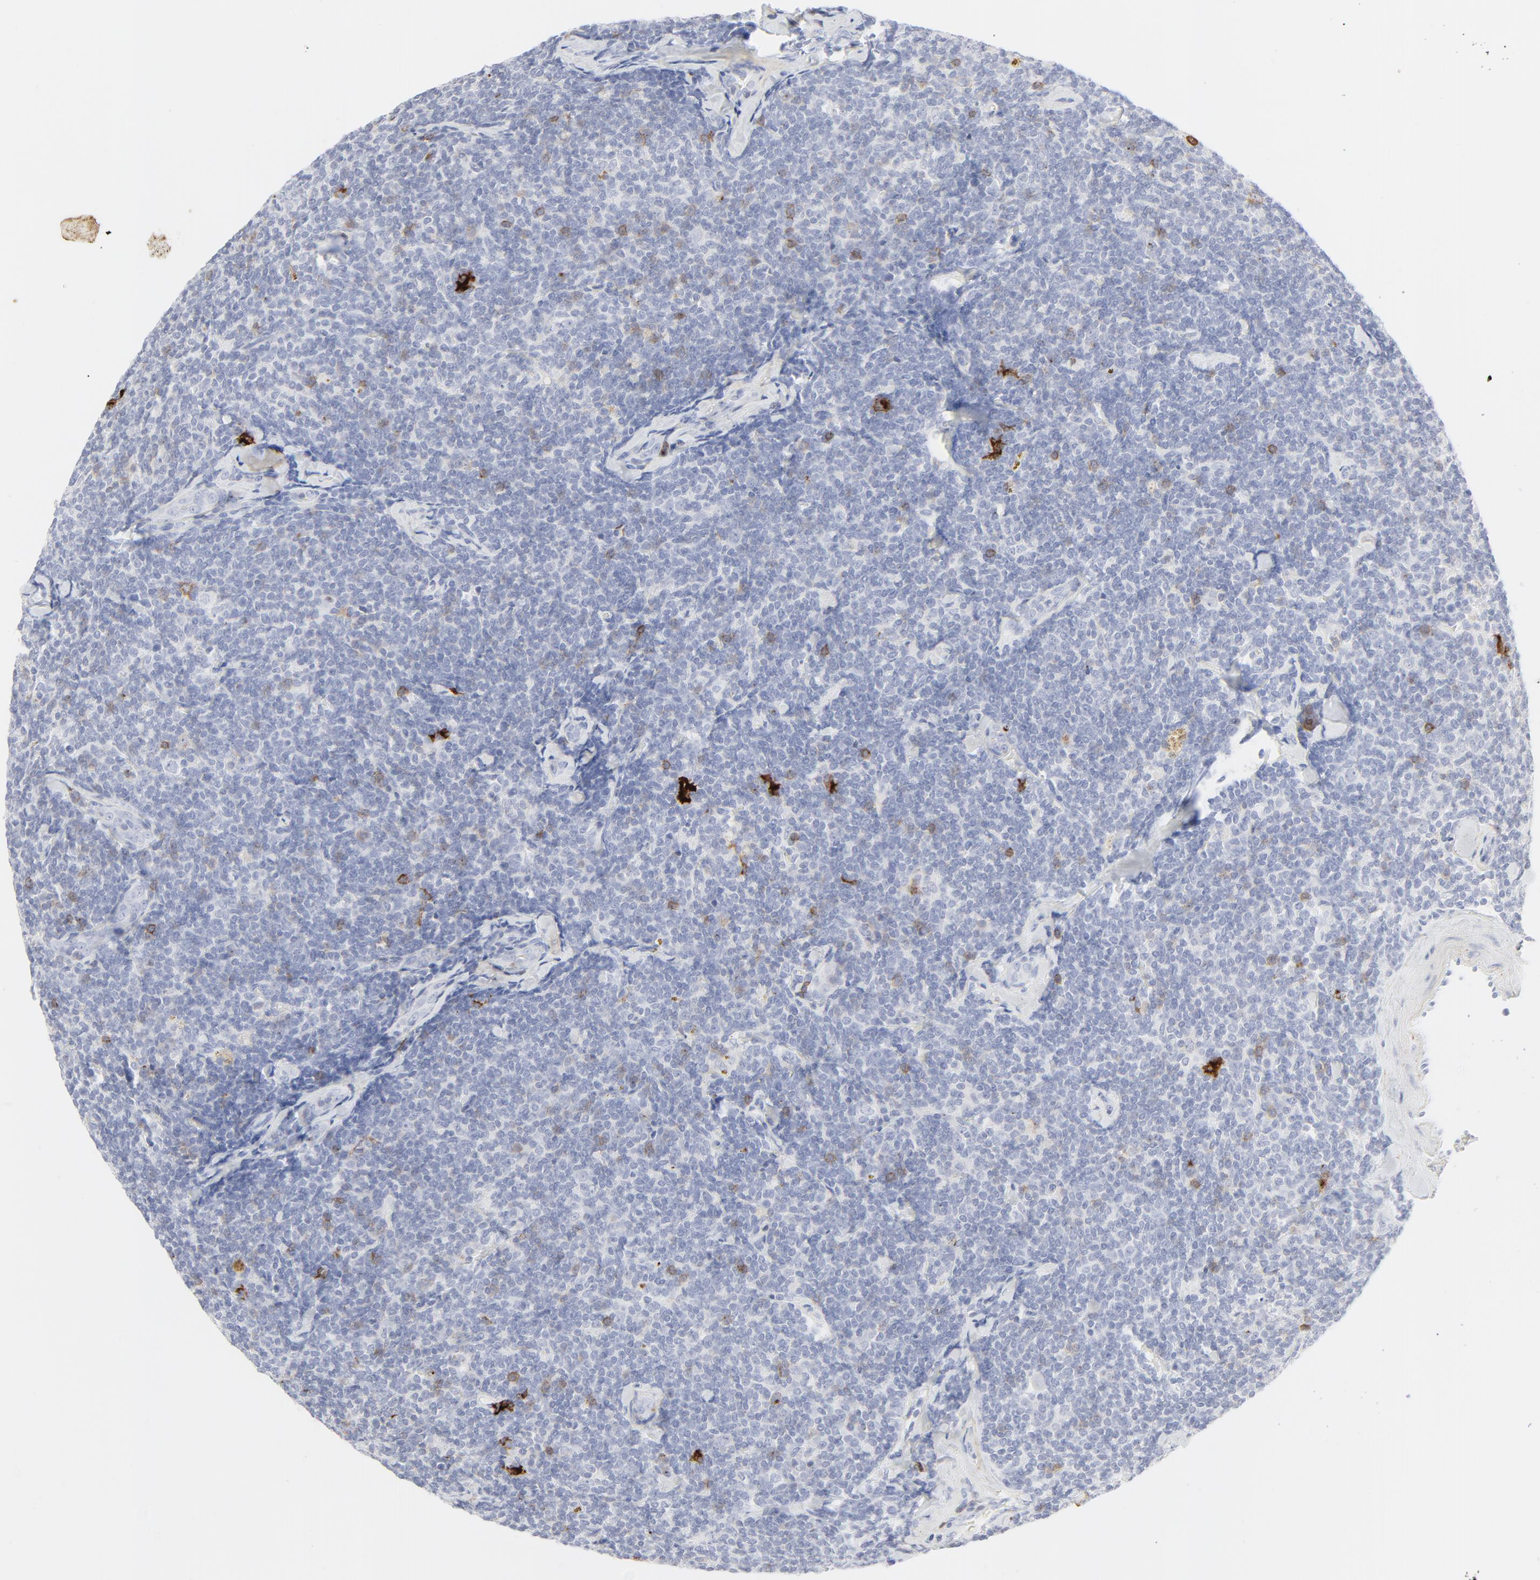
{"staining": {"intensity": "moderate", "quantity": "<25%", "location": "cytoplasmic/membranous"}, "tissue": "lymphoma", "cell_type": "Tumor cells", "image_type": "cancer", "snomed": [{"axis": "morphology", "description": "Malignant lymphoma, non-Hodgkin's type, Low grade"}, {"axis": "topography", "description": "Lymph node"}], "caption": "The immunohistochemical stain shows moderate cytoplasmic/membranous staining in tumor cells of lymphoma tissue.", "gene": "CCR7", "patient": {"sex": "female", "age": 56}}